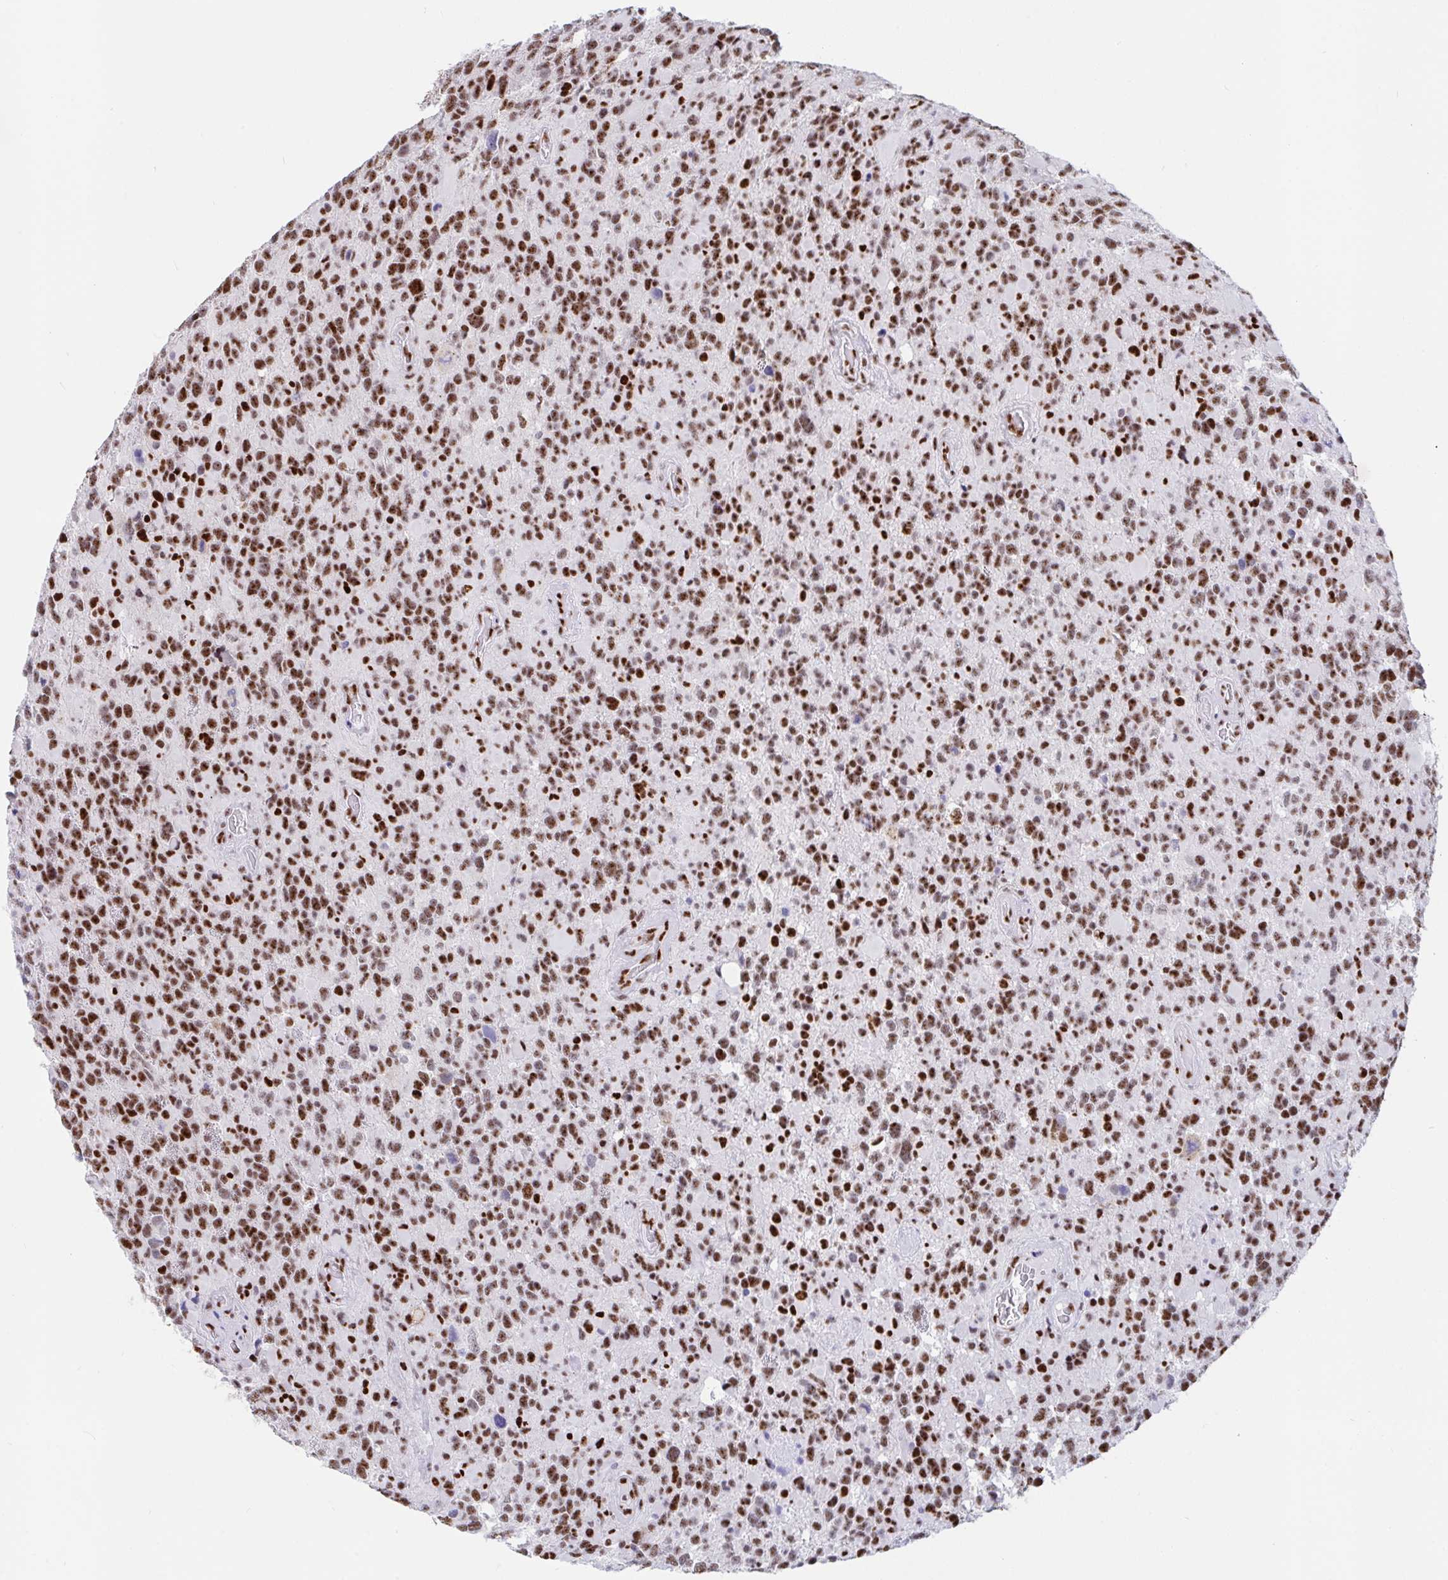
{"staining": {"intensity": "strong", "quantity": ">75%", "location": "nuclear"}, "tissue": "glioma", "cell_type": "Tumor cells", "image_type": "cancer", "snomed": [{"axis": "morphology", "description": "Glioma, malignant, High grade"}, {"axis": "topography", "description": "Brain"}], "caption": "Immunohistochemistry micrograph of human high-grade glioma (malignant) stained for a protein (brown), which exhibits high levels of strong nuclear positivity in approximately >75% of tumor cells.", "gene": "IKZF2", "patient": {"sex": "female", "age": 40}}